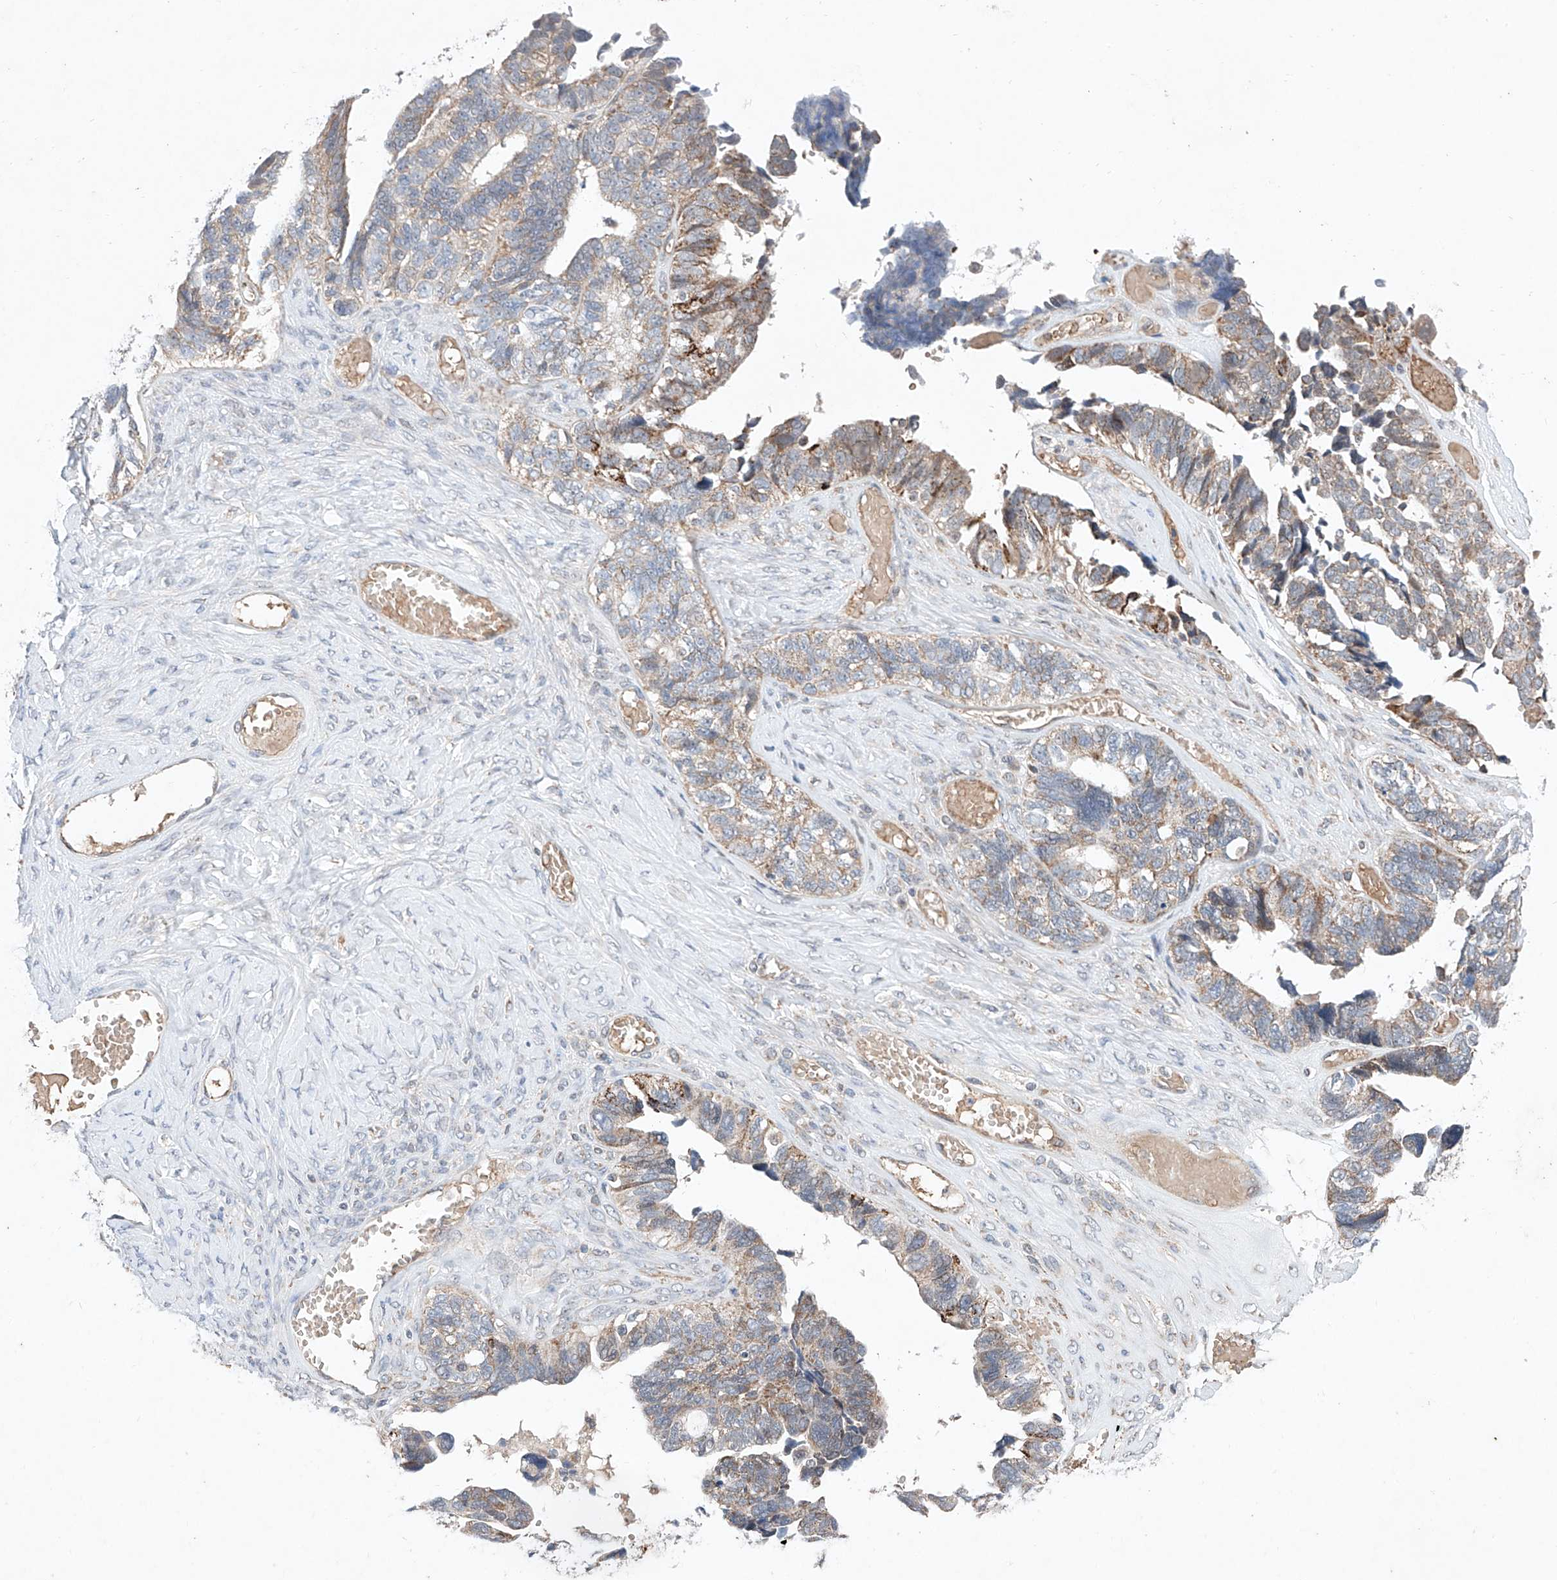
{"staining": {"intensity": "weak", "quantity": ">75%", "location": "cytoplasmic/membranous"}, "tissue": "ovarian cancer", "cell_type": "Tumor cells", "image_type": "cancer", "snomed": [{"axis": "morphology", "description": "Cystadenocarcinoma, serous, NOS"}, {"axis": "topography", "description": "Ovary"}], "caption": "This image shows immunohistochemistry staining of ovarian cancer (serous cystadenocarcinoma), with low weak cytoplasmic/membranous staining in about >75% of tumor cells.", "gene": "FASTK", "patient": {"sex": "female", "age": 79}}